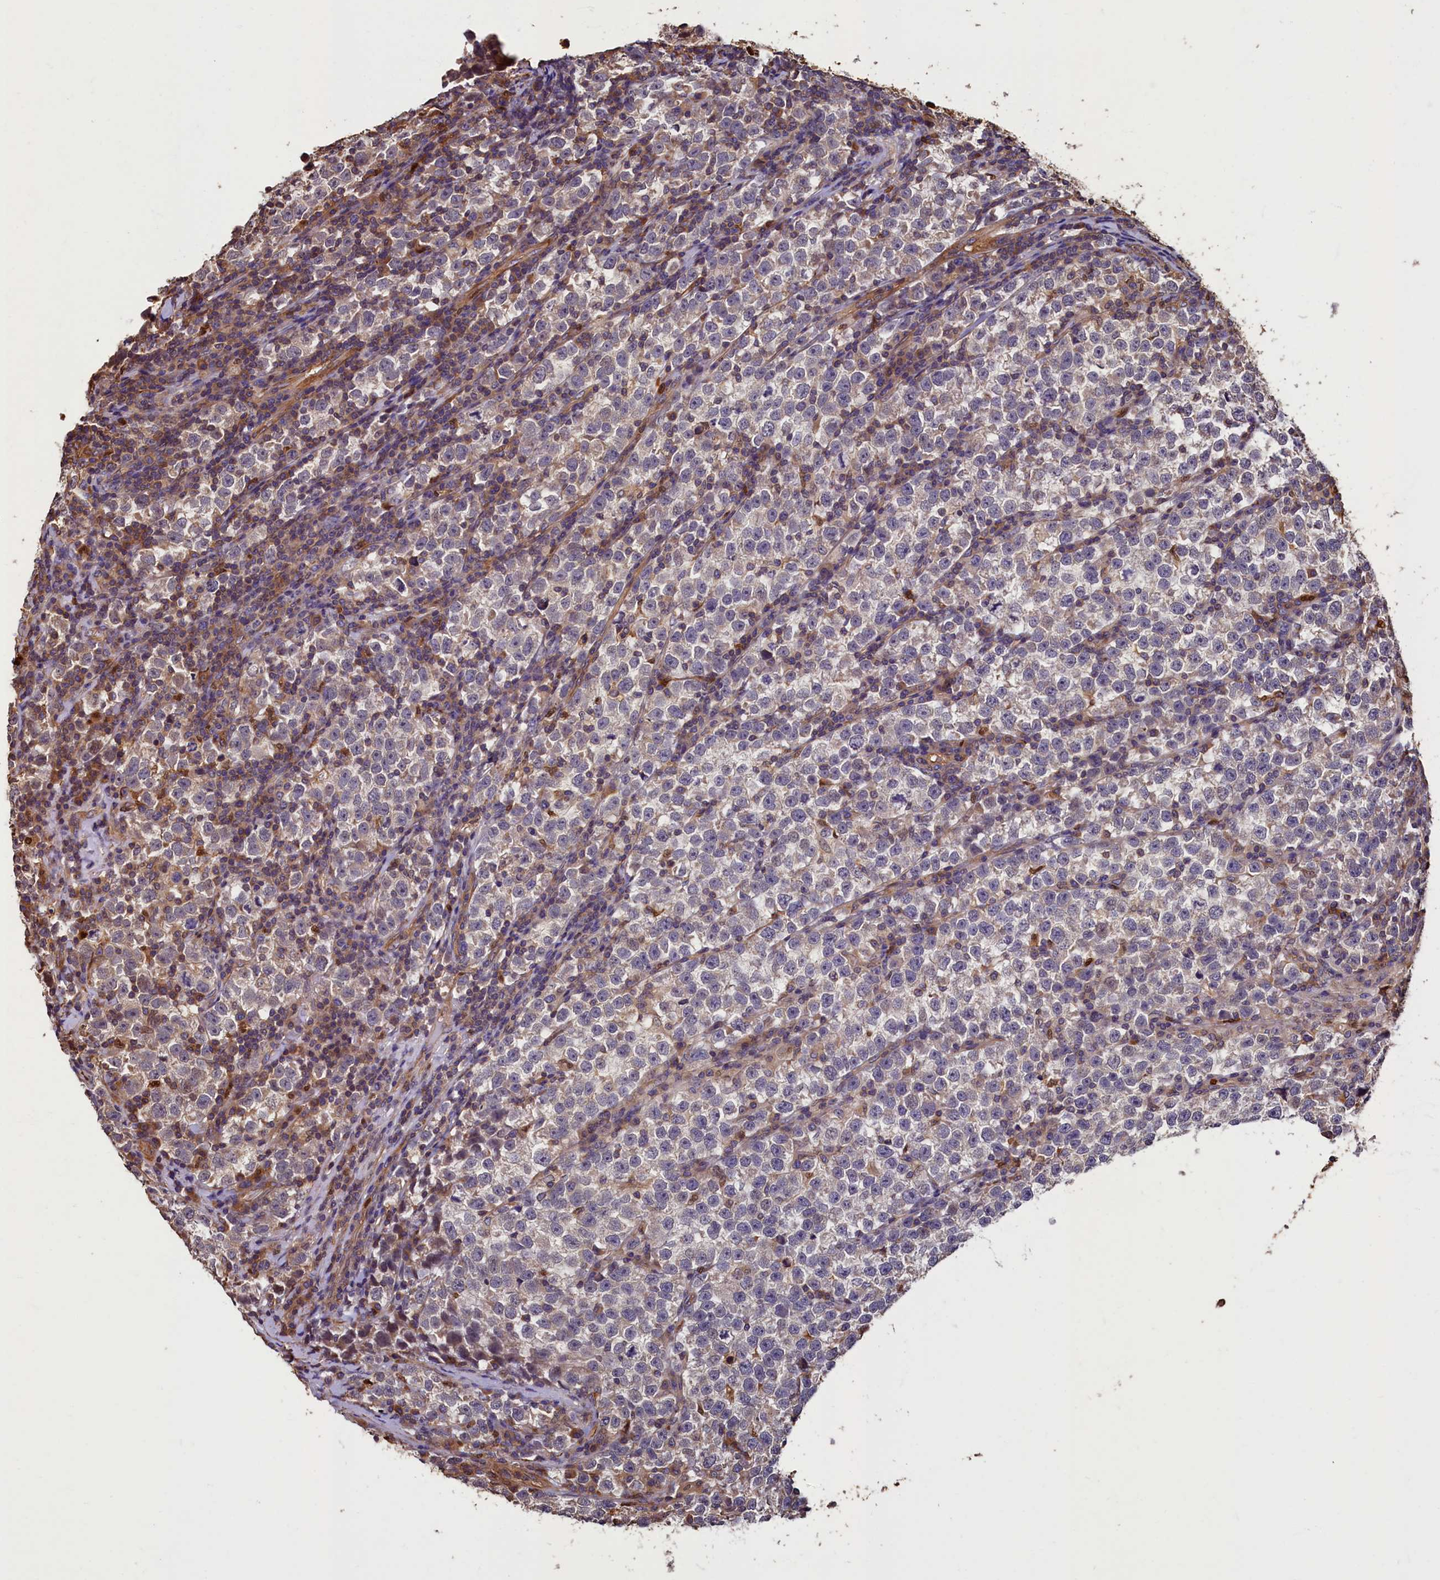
{"staining": {"intensity": "weak", "quantity": "<25%", "location": "cytoplasmic/membranous"}, "tissue": "testis cancer", "cell_type": "Tumor cells", "image_type": "cancer", "snomed": [{"axis": "morphology", "description": "Normal tissue, NOS"}, {"axis": "morphology", "description": "Seminoma, NOS"}, {"axis": "topography", "description": "Testis"}], "caption": "Photomicrograph shows no protein positivity in tumor cells of testis cancer (seminoma) tissue.", "gene": "CCDC102B", "patient": {"sex": "male", "age": 43}}